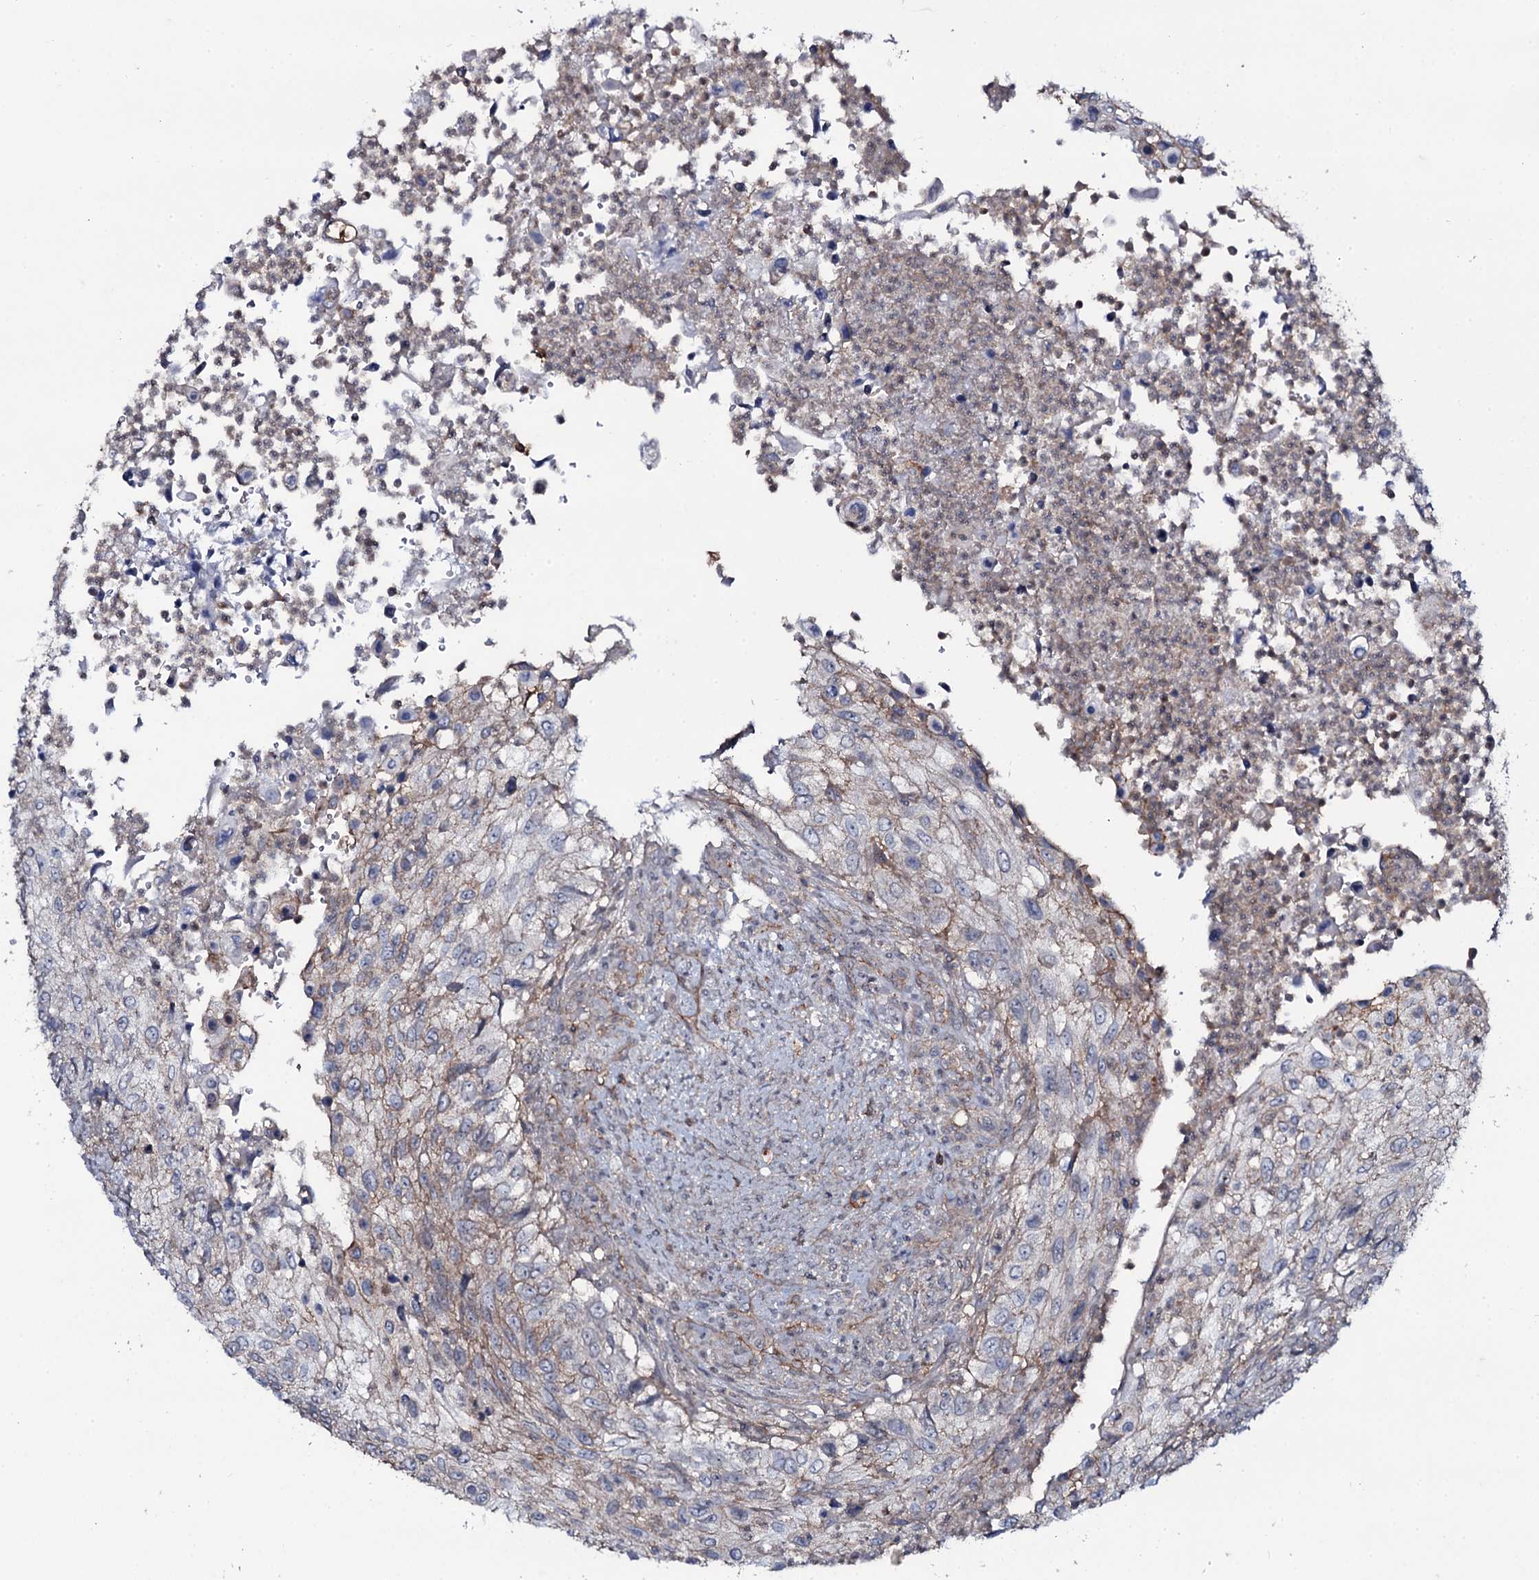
{"staining": {"intensity": "weak", "quantity": ">75%", "location": "cytoplasmic/membranous"}, "tissue": "urothelial cancer", "cell_type": "Tumor cells", "image_type": "cancer", "snomed": [{"axis": "morphology", "description": "Urothelial carcinoma, High grade"}, {"axis": "topography", "description": "Urinary bladder"}], "caption": "The micrograph displays staining of urothelial carcinoma (high-grade), revealing weak cytoplasmic/membranous protein staining (brown color) within tumor cells.", "gene": "SNAP23", "patient": {"sex": "female", "age": 60}}